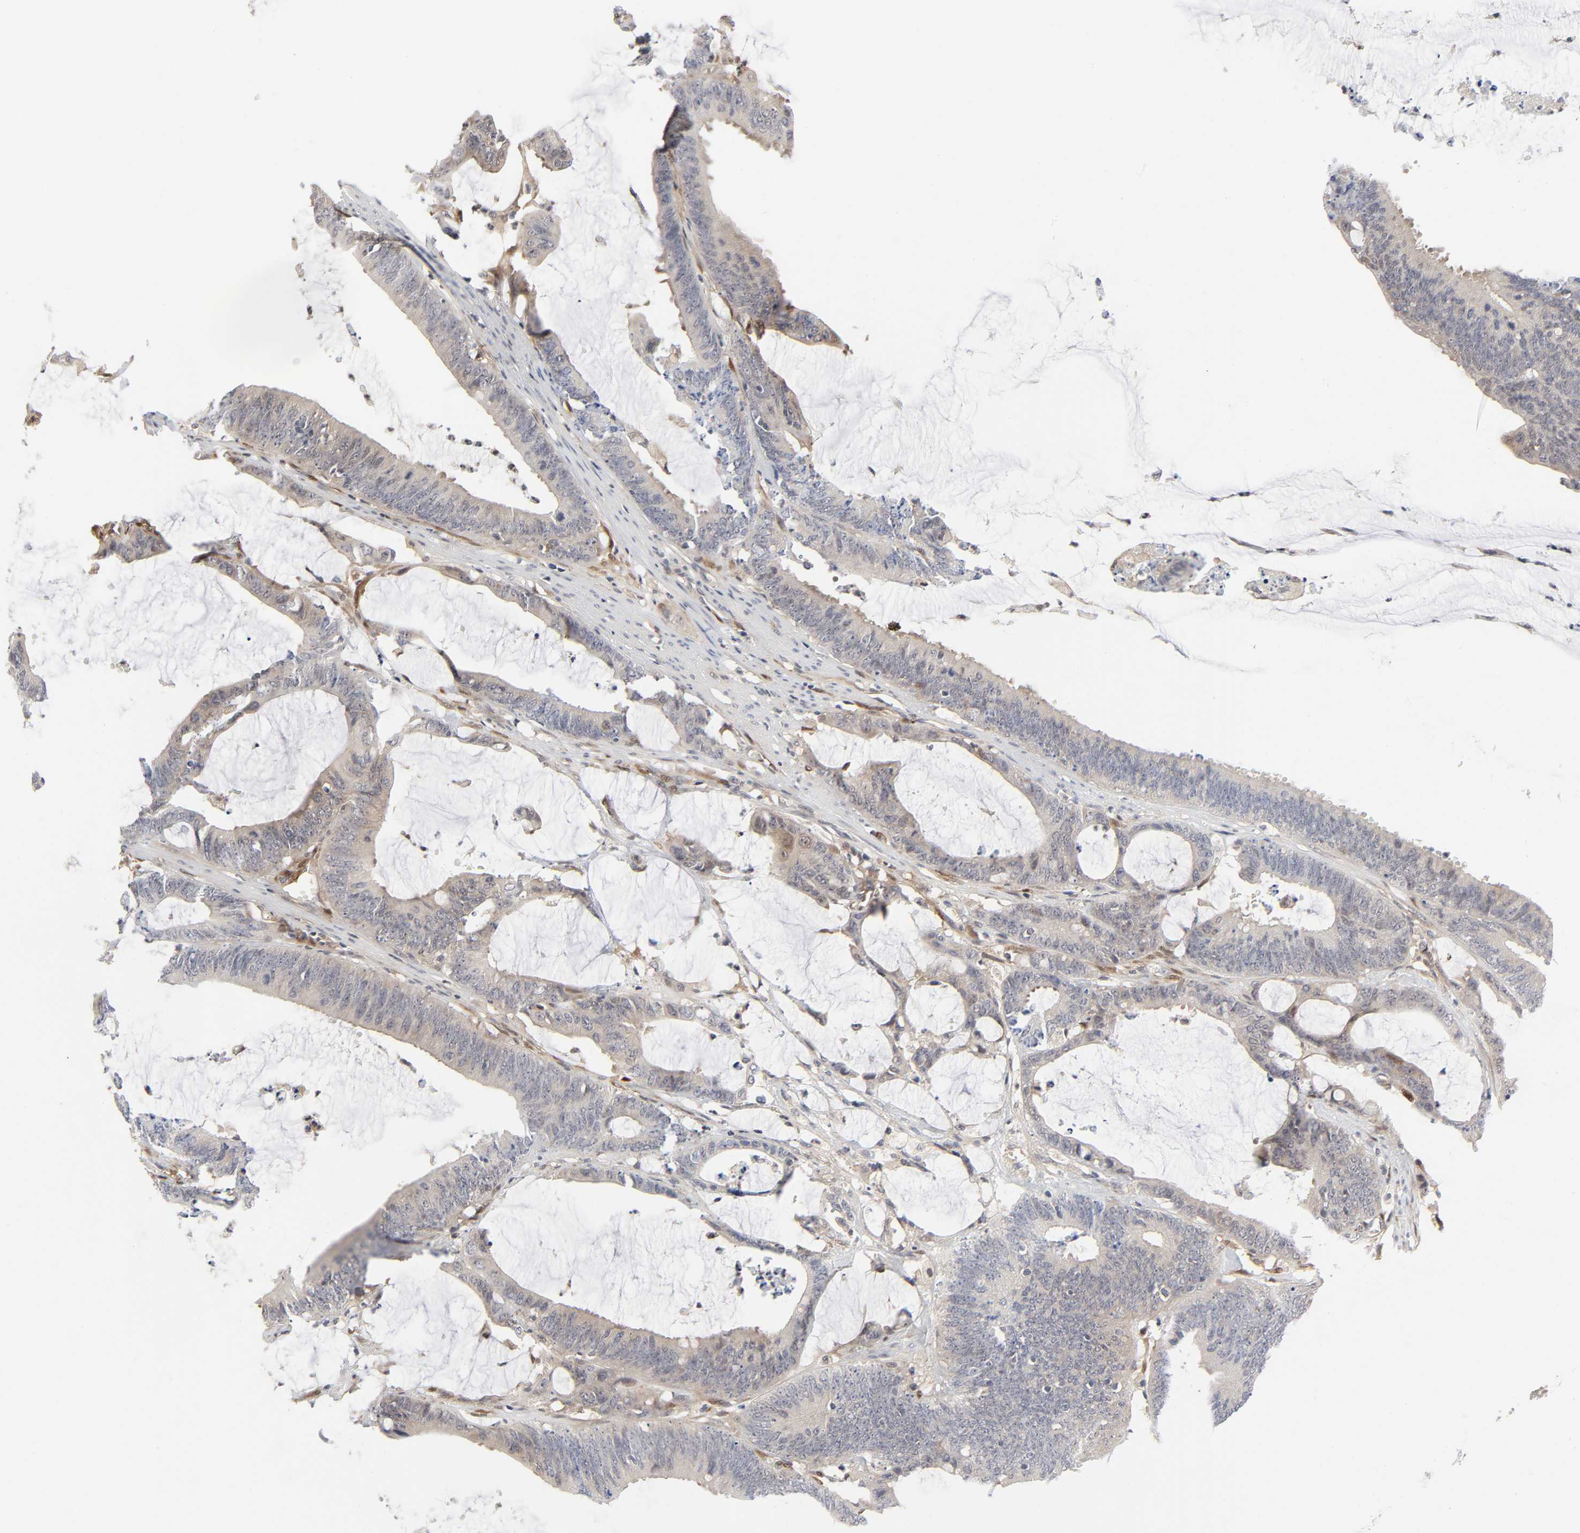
{"staining": {"intensity": "weak", "quantity": ">75%", "location": "cytoplasmic/membranous"}, "tissue": "colorectal cancer", "cell_type": "Tumor cells", "image_type": "cancer", "snomed": [{"axis": "morphology", "description": "Adenocarcinoma, NOS"}, {"axis": "topography", "description": "Rectum"}], "caption": "Immunohistochemistry (IHC) micrograph of human colorectal cancer stained for a protein (brown), which displays low levels of weak cytoplasmic/membranous expression in approximately >75% of tumor cells.", "gene": "PTEN", "patient": {"sex": "female", "age": 66}}